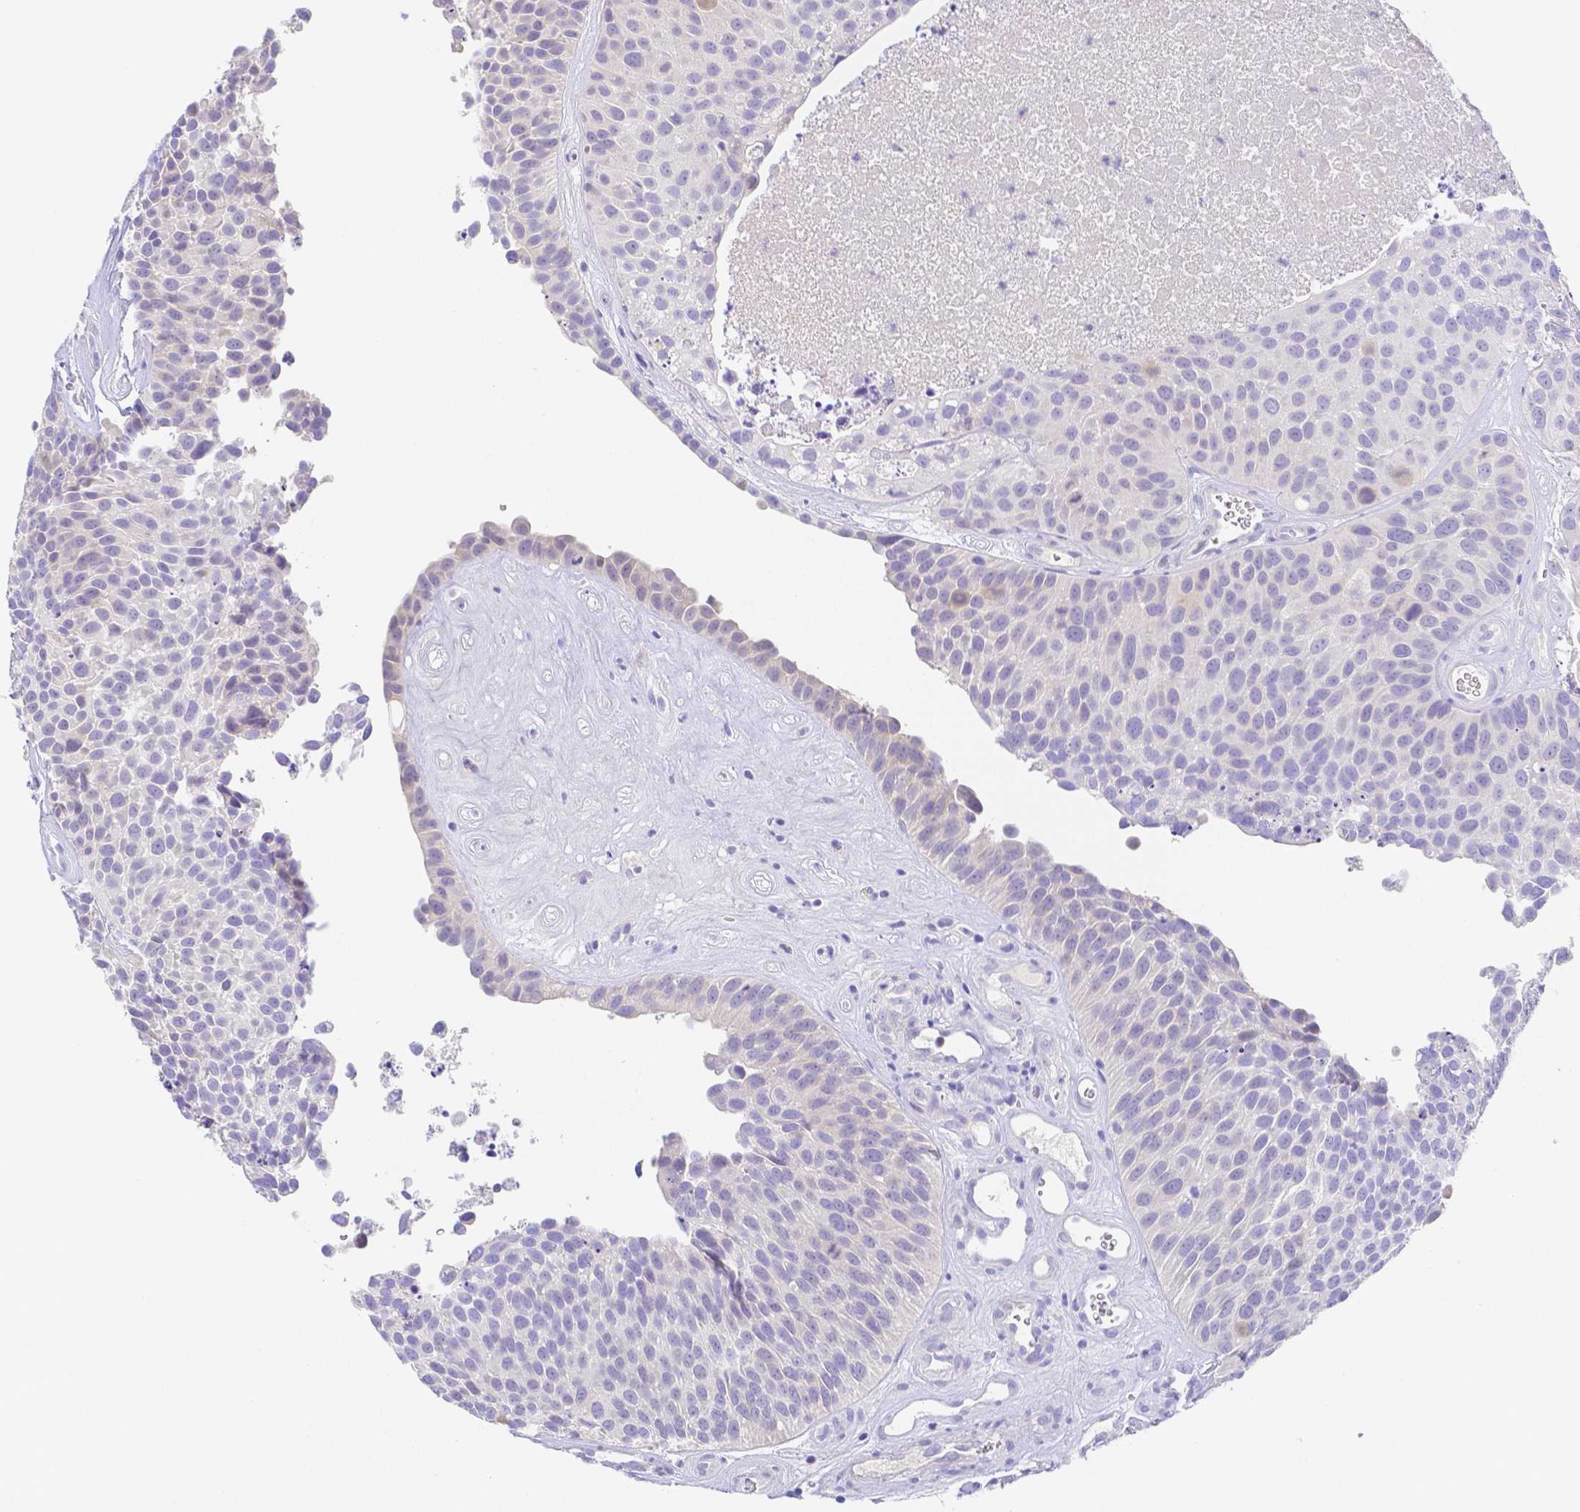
{"staining": {"intensity": "negative", "quantity": "none", "location": "none"}, "tissue": "urothelial cancer", "cell_type": "Tumor cells", "image_type": "cancer", "snomed": [{"axis": "morphology", "description": "Urothelial carcinoma, Low grade"}, {"axis": "topography", "description": "Urinary bladder"}], "caption": "High power microscopy image of an immunohistochemistry image of urothelial carcinoma (low-grade), revealing no significant expression in tumor cells.", "gene": "ZG16B", "patient": {"sex": "male", "age": 76}}